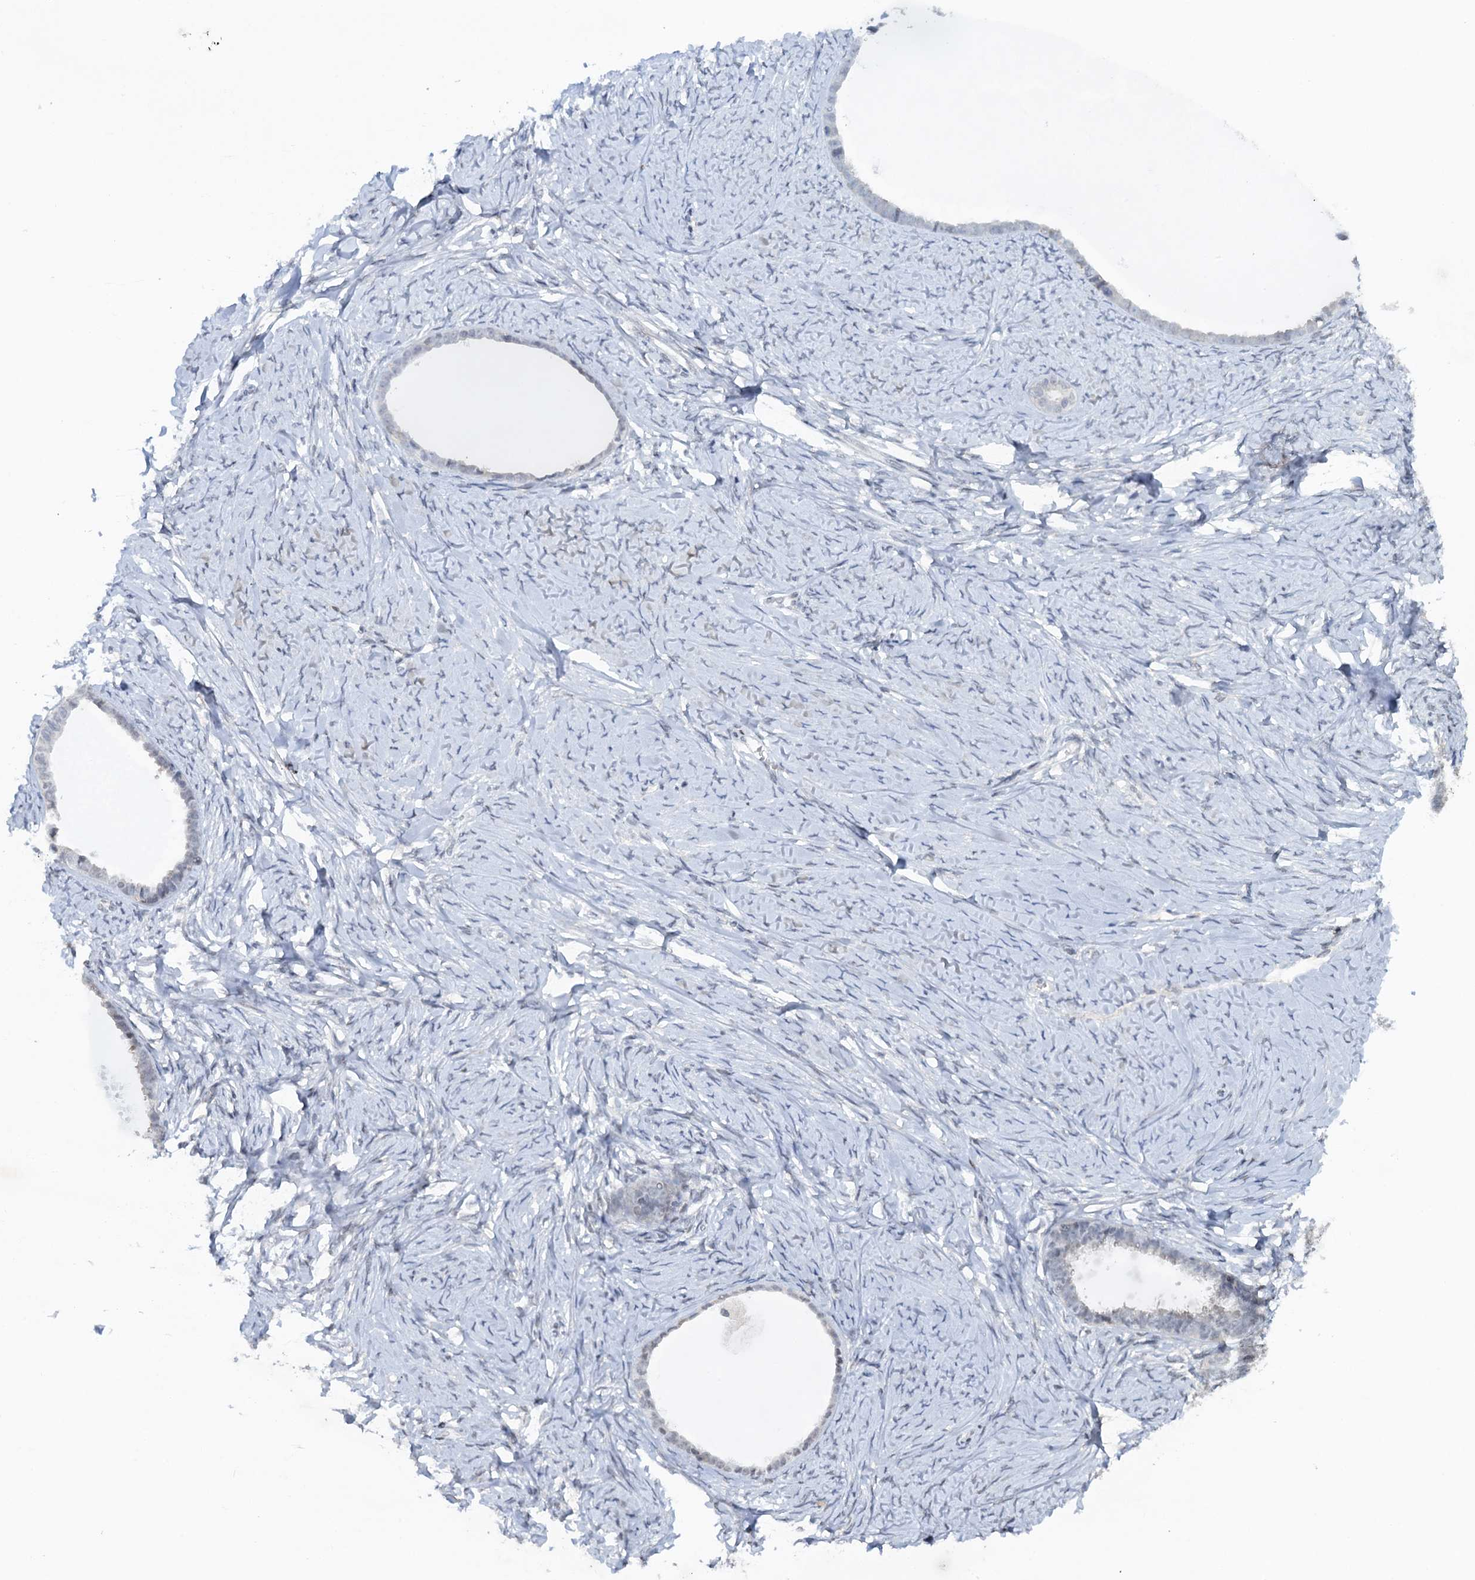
{"staining": {"intensity": "negative", "quantity": "none", "location": "none"}, "tissue": "ovarian cancer", "cell_type": "Tumor cells", "image_type": "cancer", "snomed": [{"axis": "morphology", "description": "Cystadenocarcinoma, serous, NOS"}, {"axis": "topography", "description": "Ovary"}], "caption": "An IHC photomicrograph of ovarian serous cystadenocarcinoma is shown. There is no staining in tumor cells of ovarian serous cystadenocarcinoma. The staining was performed using DAB (3,3'-diaminobenzidine) to visualize the protein expression in brown, while the nuclei were stained in blue with hematoxylin (Magnification: 20x).", "gene": "FYB1", "patient": {"sex": "female", "age": 79}}